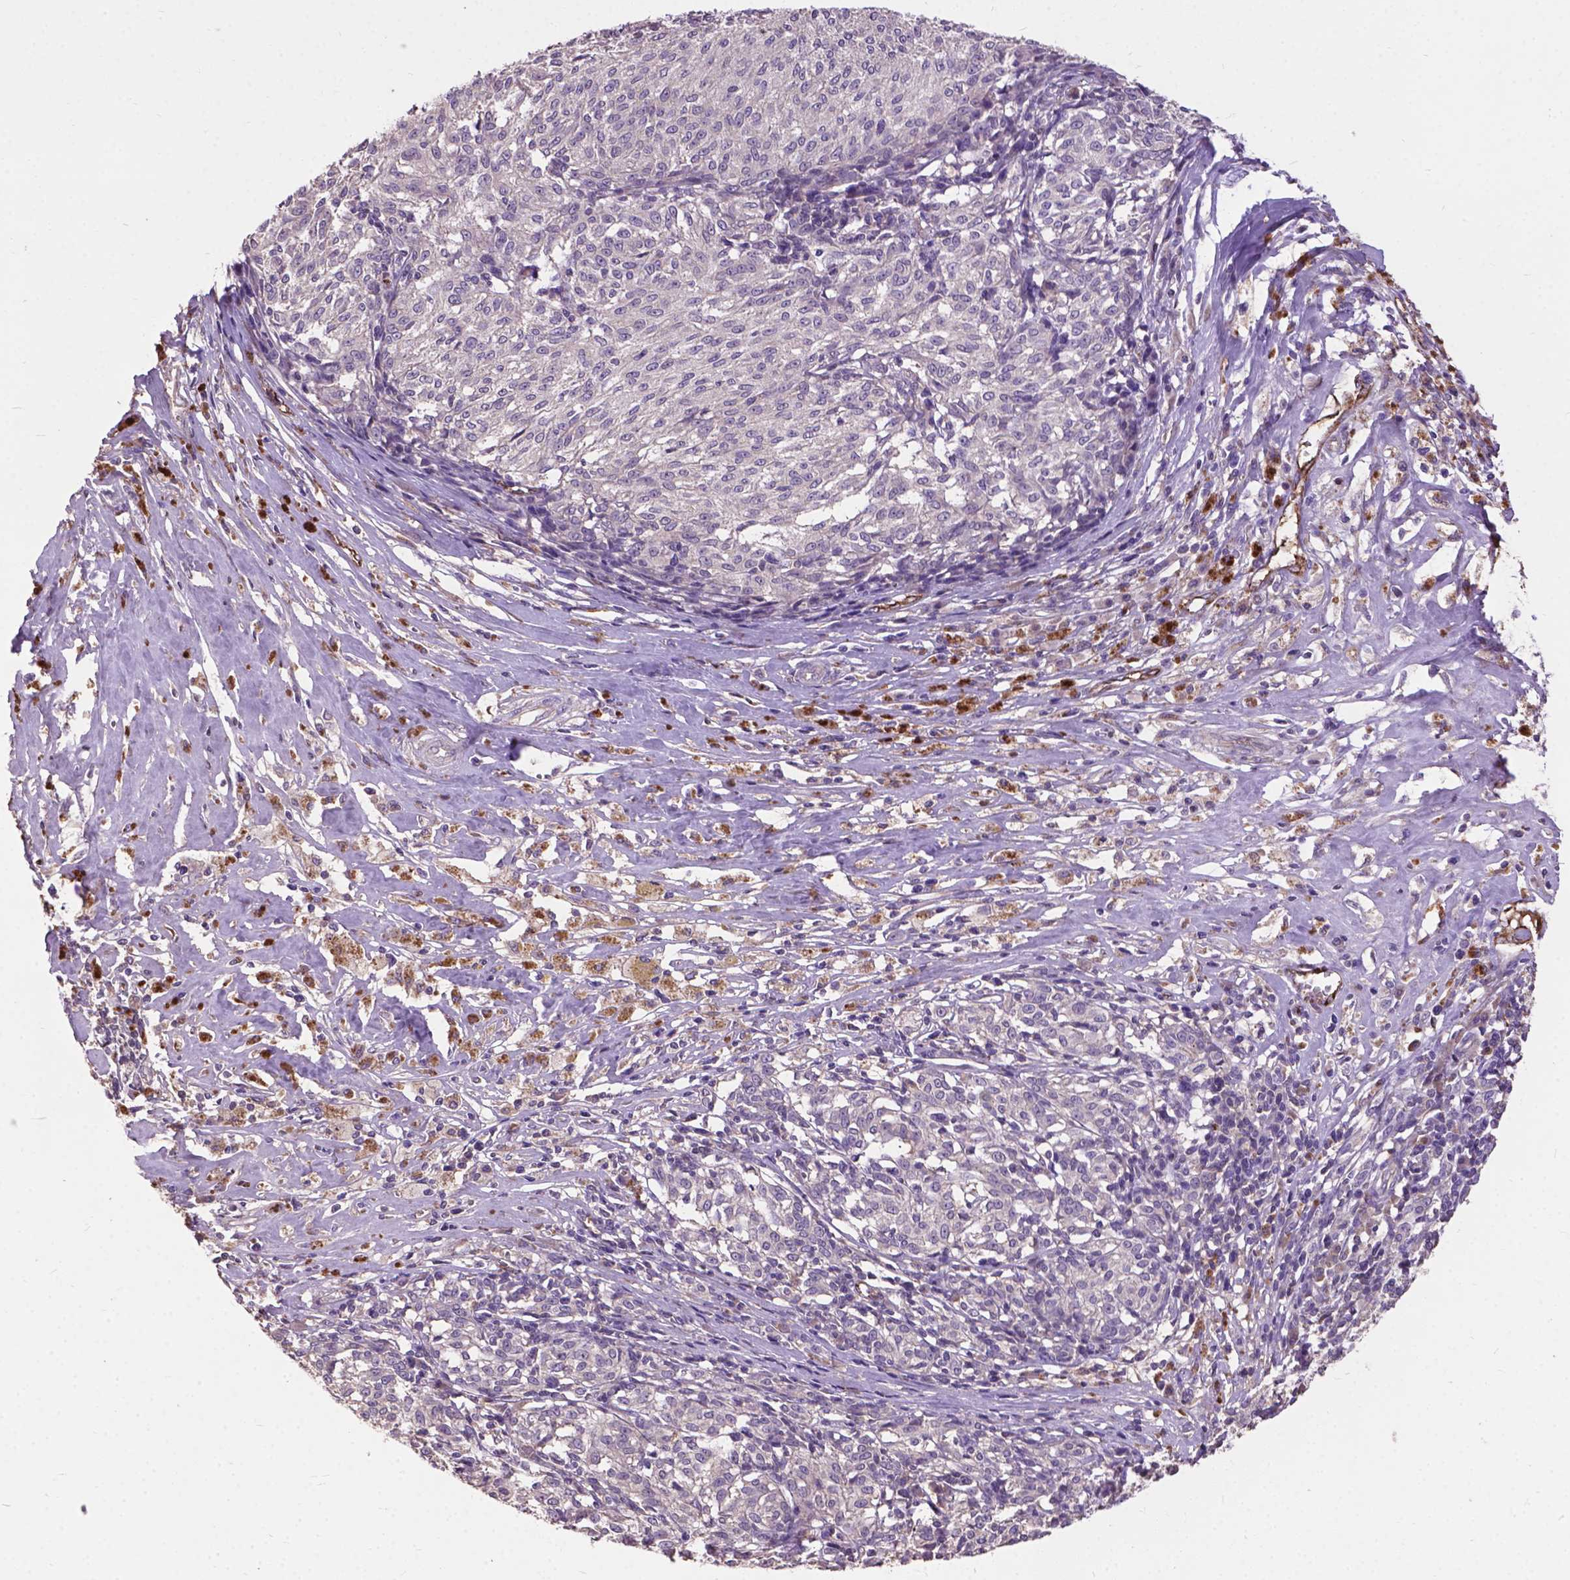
{"staining": {"intensity": "negative", "quantity": "none", "location": "none"}, "tissue": "melanoma", "cell_type": "Tumor cells", "image_type": "cancer", "snomed": [{"axis": "morphology", "description": "Malignant melanoma, NOS"}, {"axis": "topography", "description": "Skin"}], "caption": "Image shows no significant protein positivity in tumor cells of melanoma.", "gene": "ZNF337", "patient": {"sex": "female", "age": 72}}